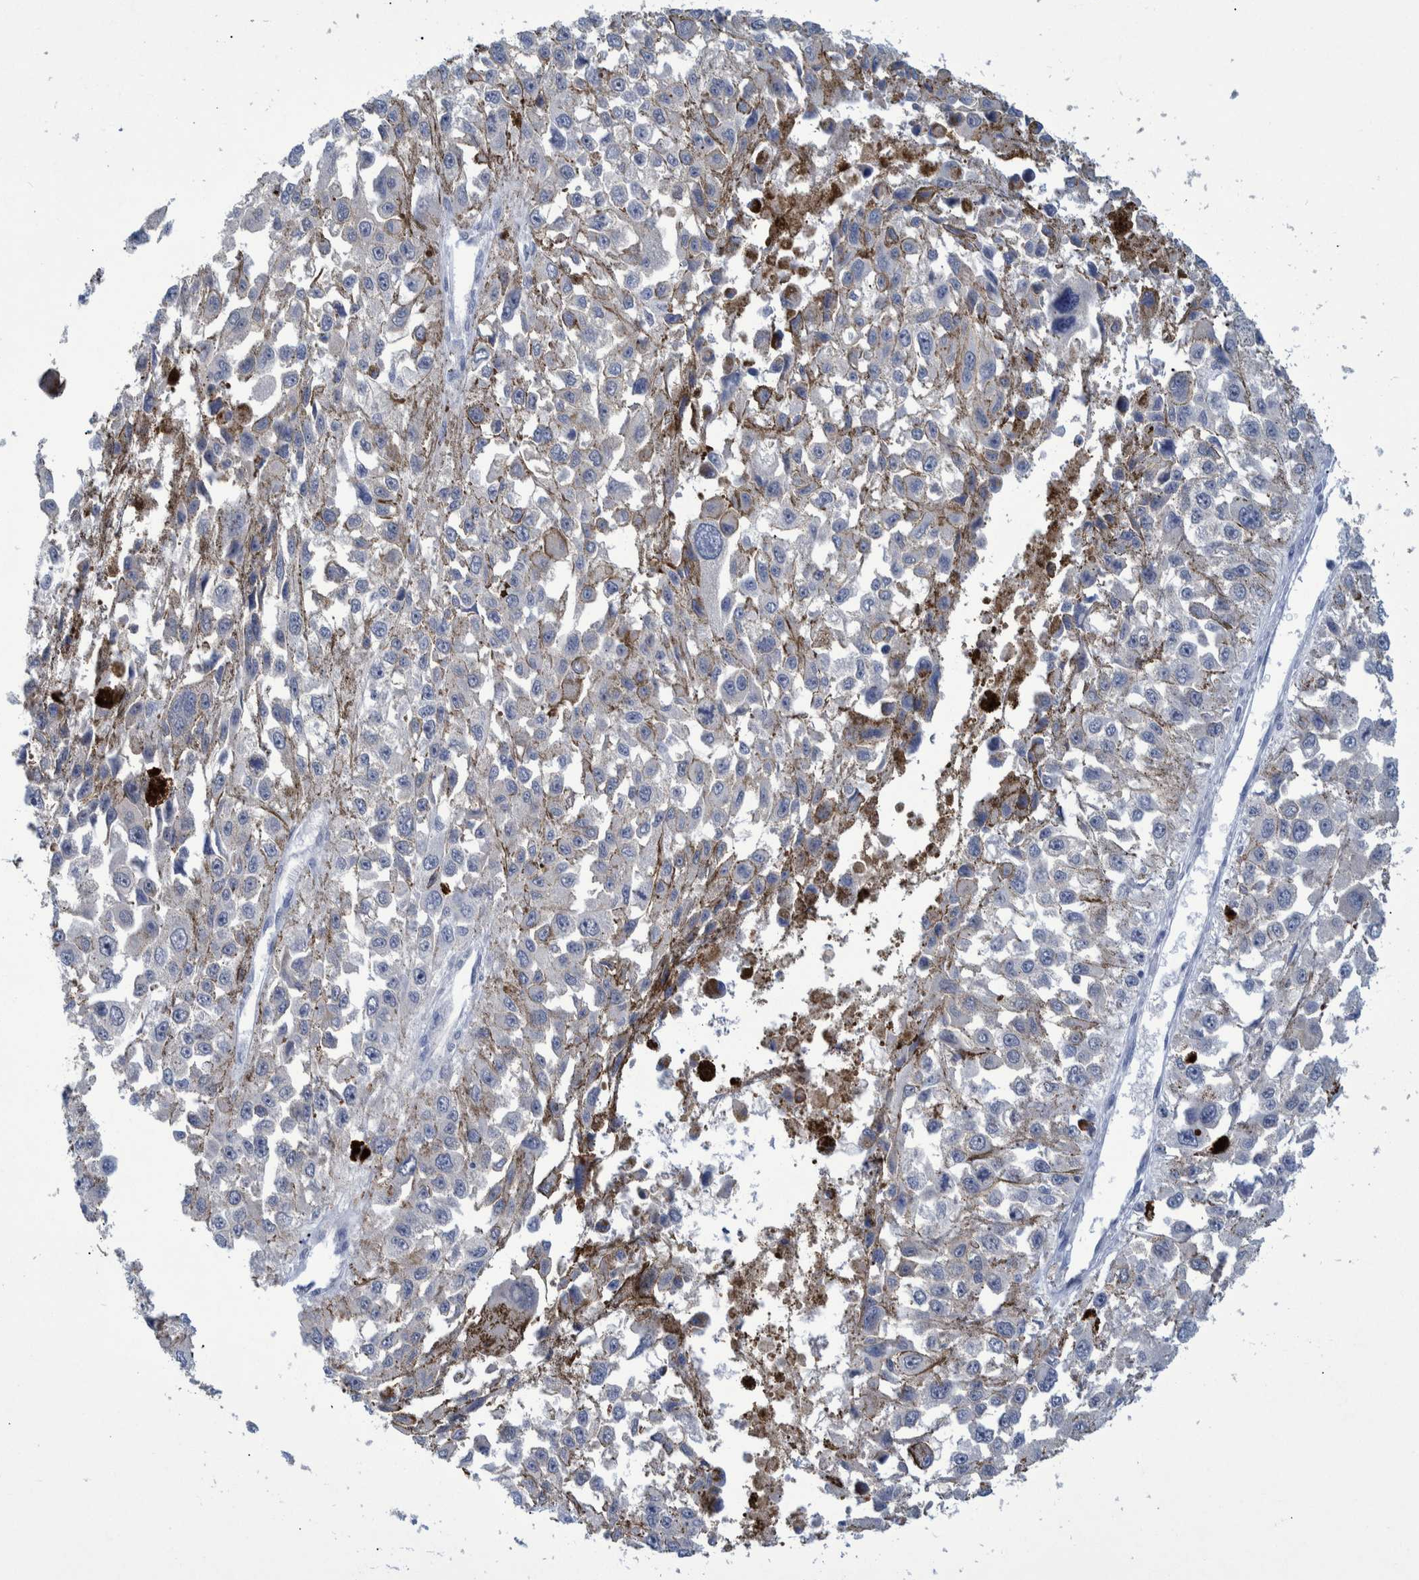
{"staining": {"intensity": "negative", "quantity": "none", "location": "none"}, "tissue": "melanoma", "cell_type": "Tumor cells", "image_type": "cancer", "snomed": [{"axis": "morphology", "description": "Malignant melanoma, Metastatic site"}, {"axis": "topography", "description": "Lymph node"}], "caption": "Melanoma was stained to show a protein in brown. There is no significant staining in tumor cells. (Stains: DAB (3,3'-diaminobenzidine) immunohistochemistry with hematoxylin counter stain, Microscopy: brightfield microscopy at high magnification).", "gene": "PCYT2", "patient": {"sex": "male", "age": 59}}